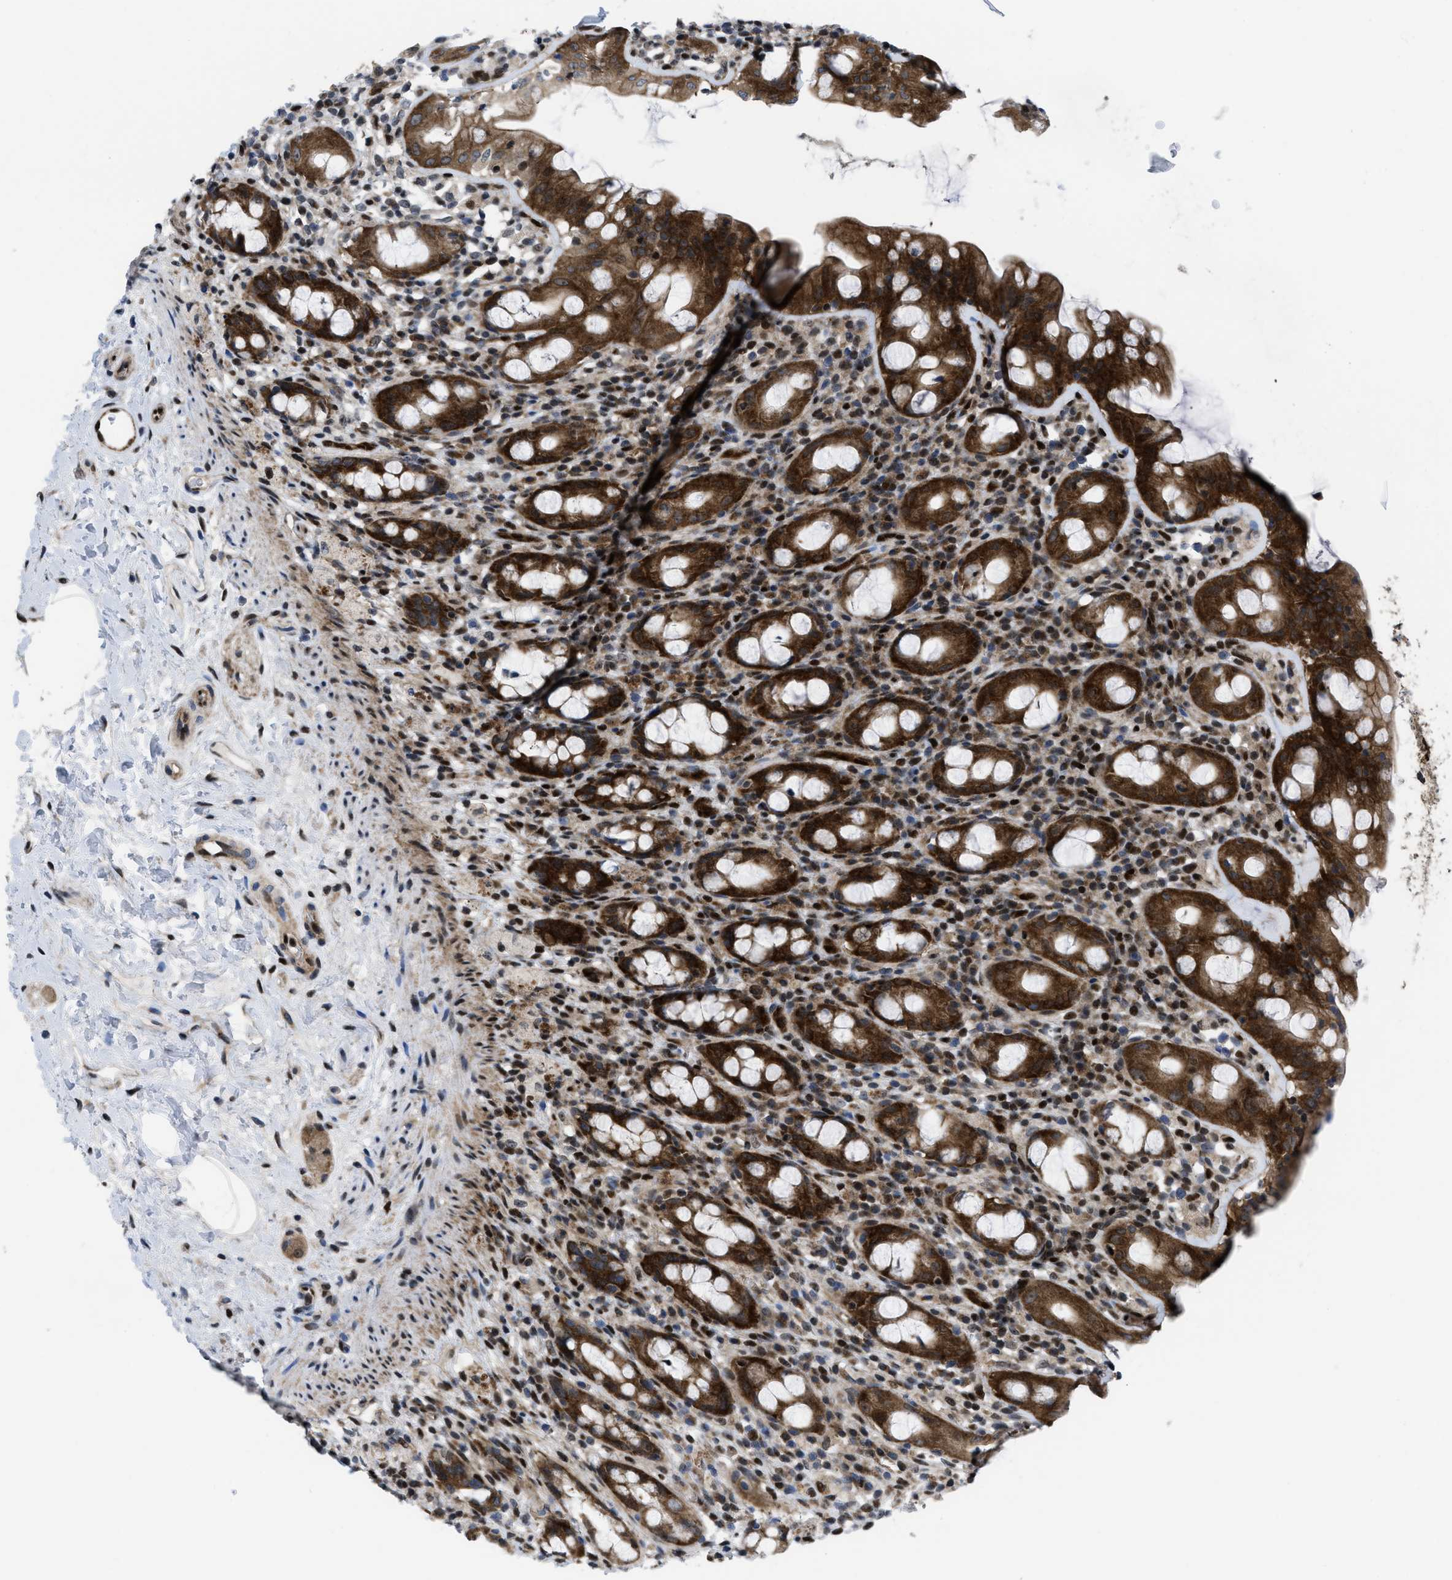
{"staining": {"intensity": "strong", "quantity": ">75%", "location": "cytoplasmic/membranous"}, "tissue": "rectum", "cell_type": "Glandular cells", "image_type": "normal", "snomed": [{"axis": "morphology", "description": "Normal tissue, NOS"}, {"axis": "topography", "description": "Rectum"}], "caption": "IHC photomicrograph of normal human rectum stained for a protein (brown), which exhibits high levels of strong cytoplasmic/membranous expression in about >75% of glandular cells.", "gene": "PPP2CB", "patient": {"sex": "male", "age": 44}}